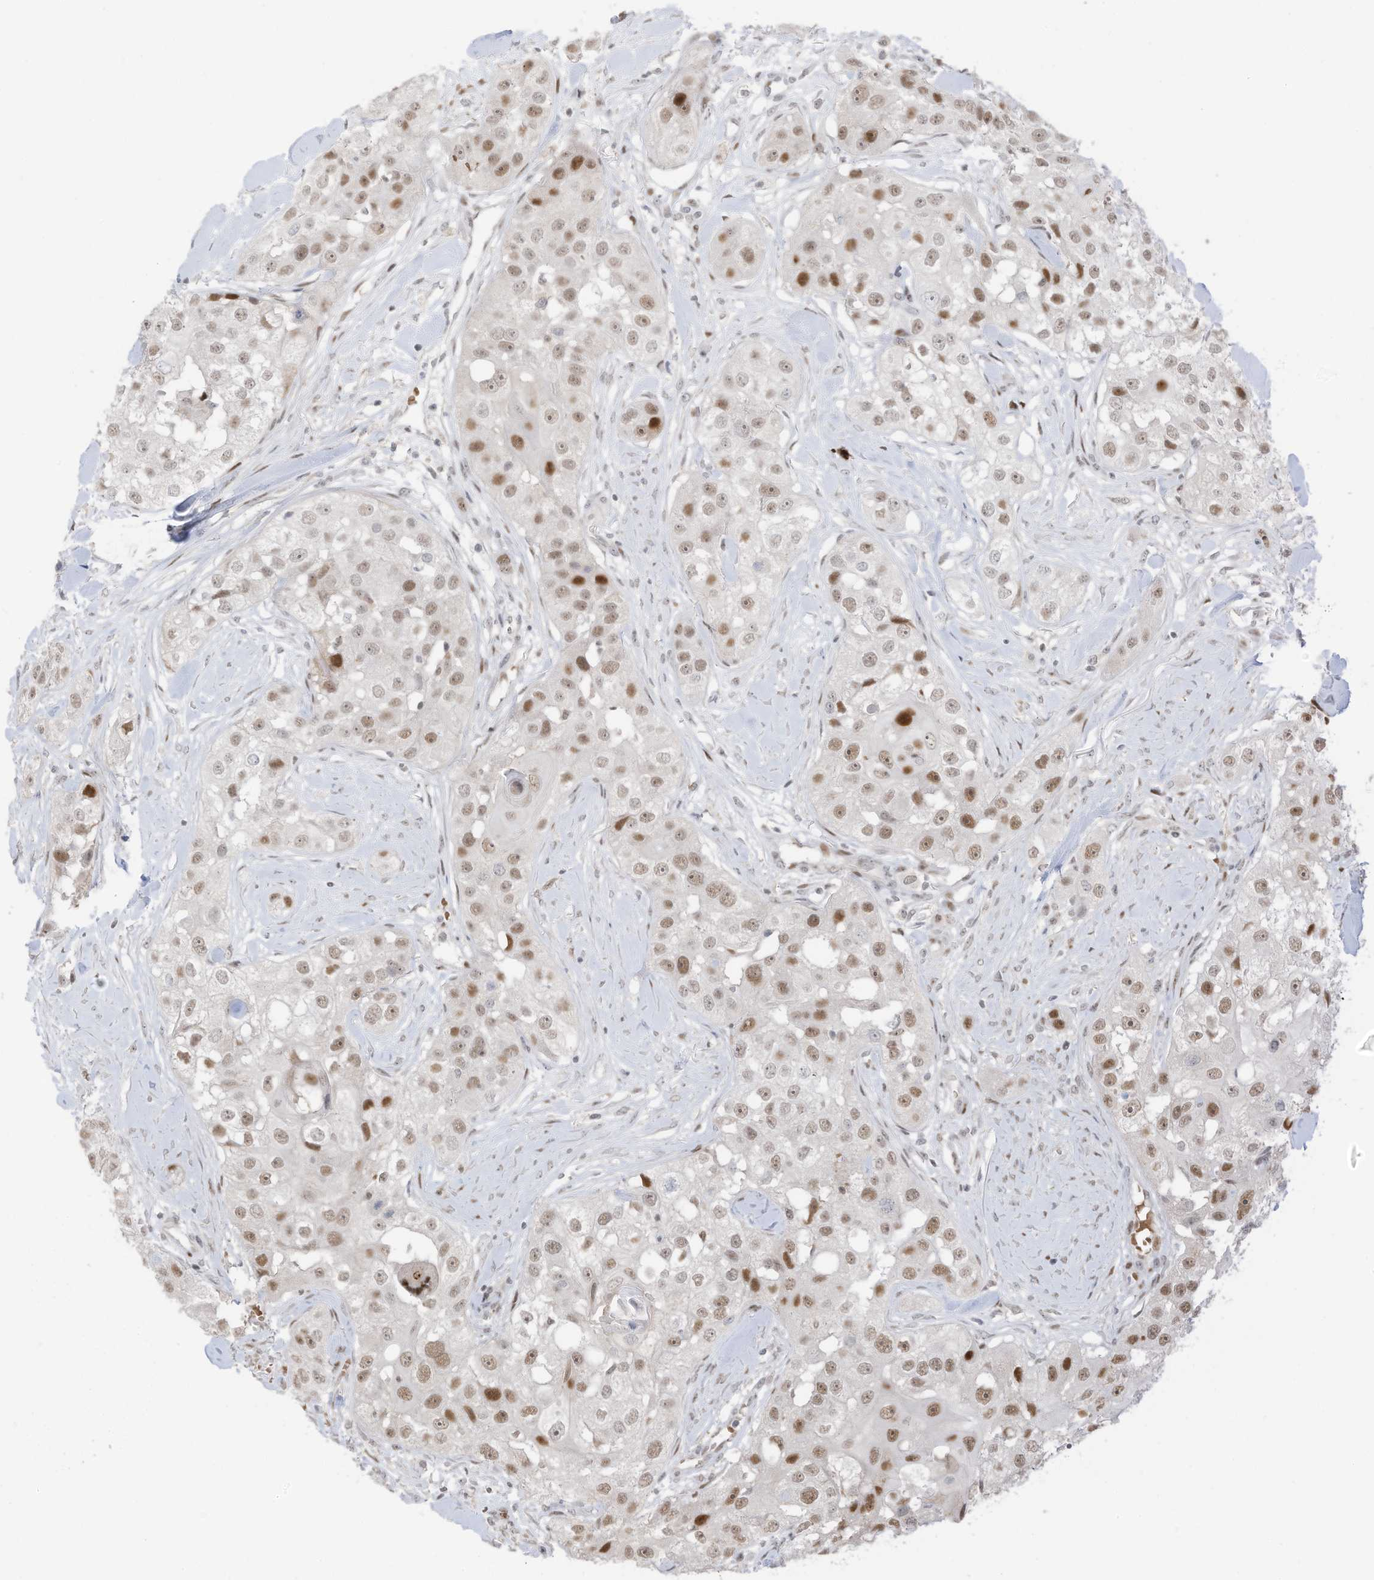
{"staining": {"intensity": "moderate", "quantity": ">75%", "location": "nuclear"}, "tissue": "head and neck cancer", "cell_type": "Tumor cells", "image_type": "cancer", "snomed": [{"axis": "morphology", "description": "Normal tissue, NOS"}, {"axis": "morphology", "description": "Squamous cell carcinoma, NOS"}, {"axis": "topography", "description": "Skeletal muscle"}, {"axis": "topography", "description": "Head-Neck"}], "caption": "A histopathology image of human head and neck cancer (squamous cell carcinoma) stained for a protein demonstrates moderate nuclear brown staining in tumor cells.", "gene": "ZCWPW2", "patient": {"sex": "male", "age": 51}}